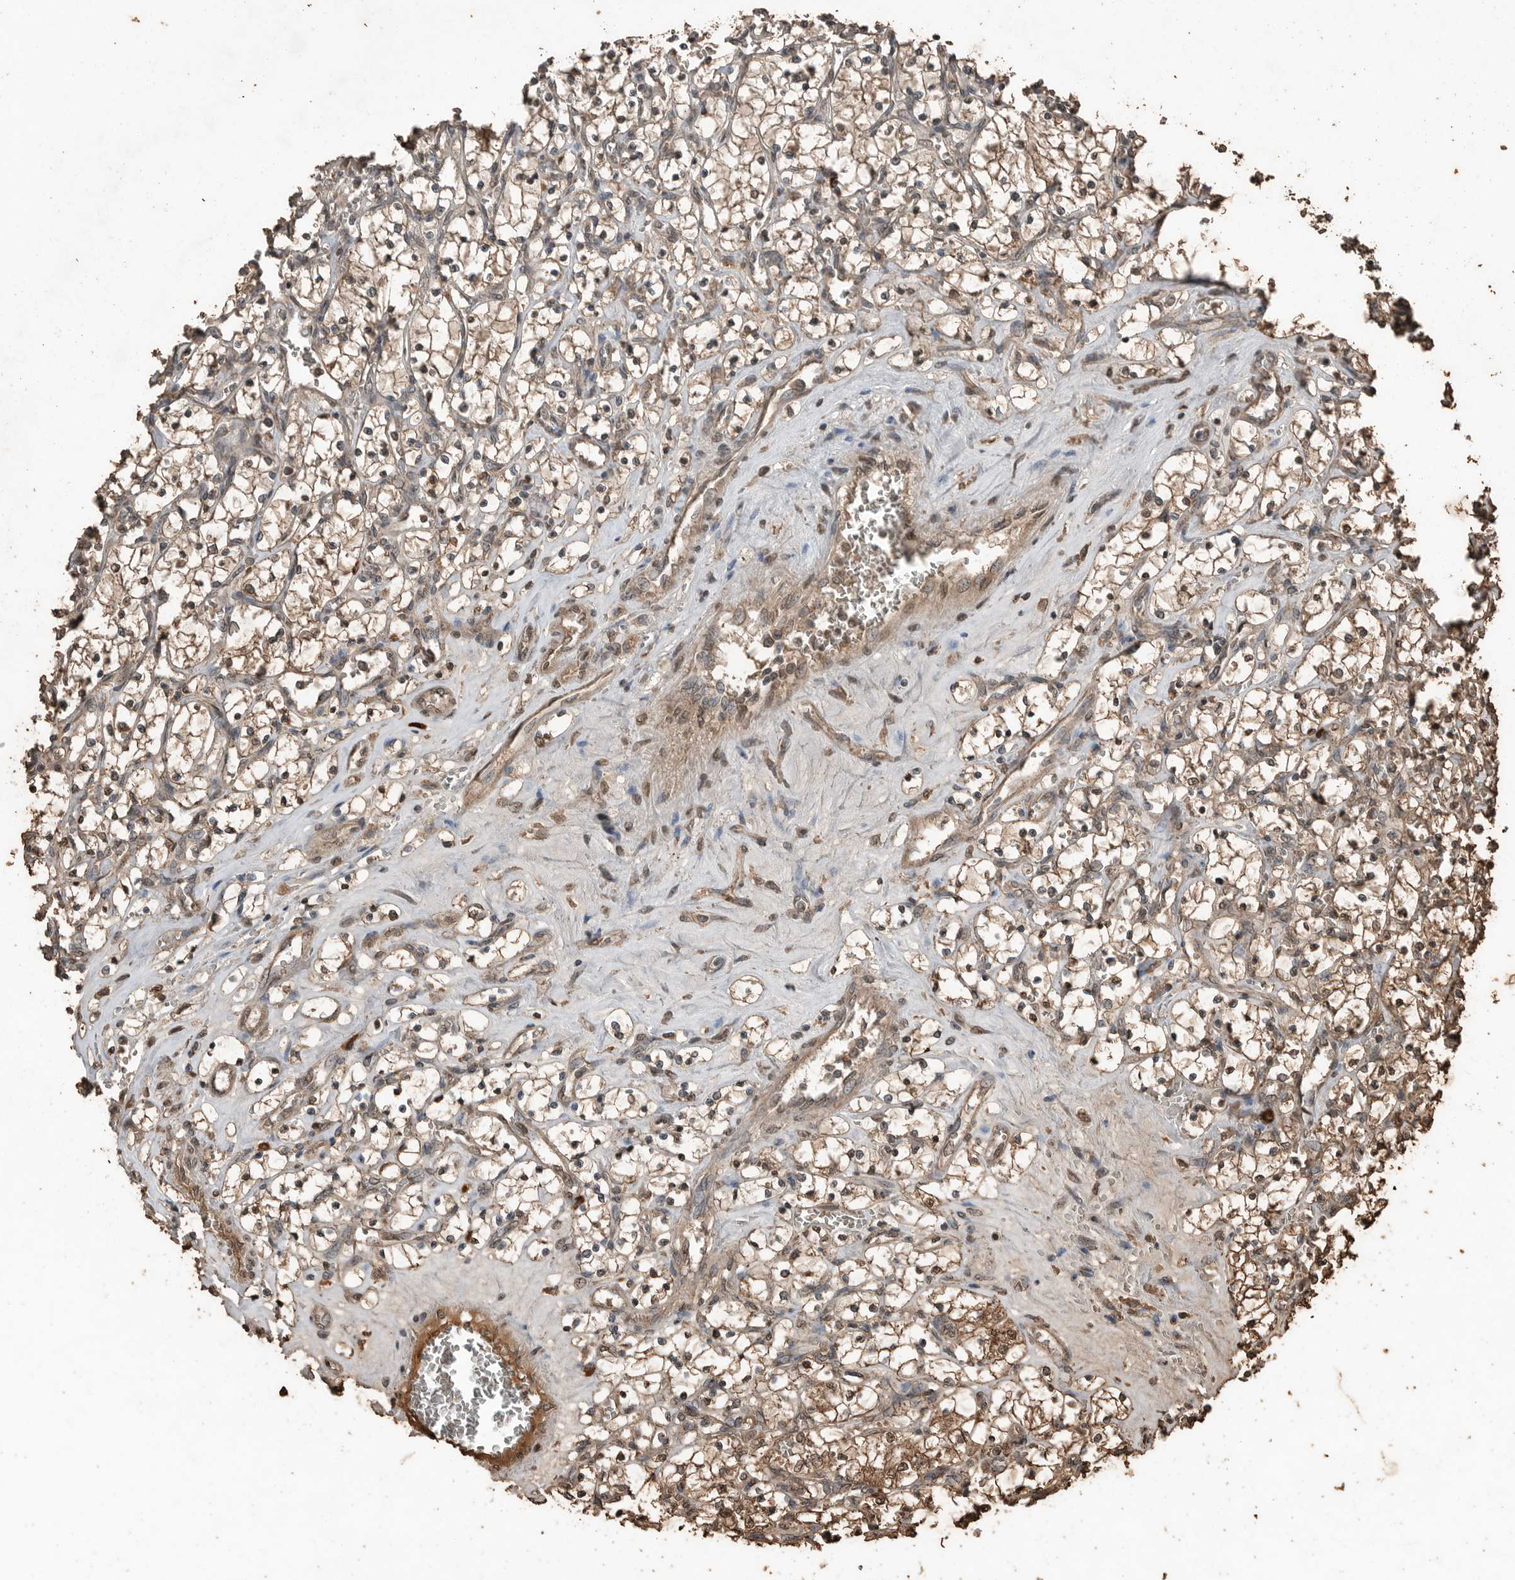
{"staining": {"intensity": "moderate", "quantity": ">75%", "location": "cytoplasmic/membranous"}, "tissue": "renal cancer", "cell_type": "Tumor cells", "image_type": "cancer", "snomed": [{"axis": "morphology", "description": "Adenocarcinoma, NOS"}, {"axis": "topography", "description": "Kidney"}], "caption": "The histopathology image exhibits immunohistochemical staining of renal cancer. There is moderate cytoplasmic/membranous positivity is appreciated in about >75% of tumor cells.", "gene": "BLZF1", "patient": {"sex": "female", "age": 69}}